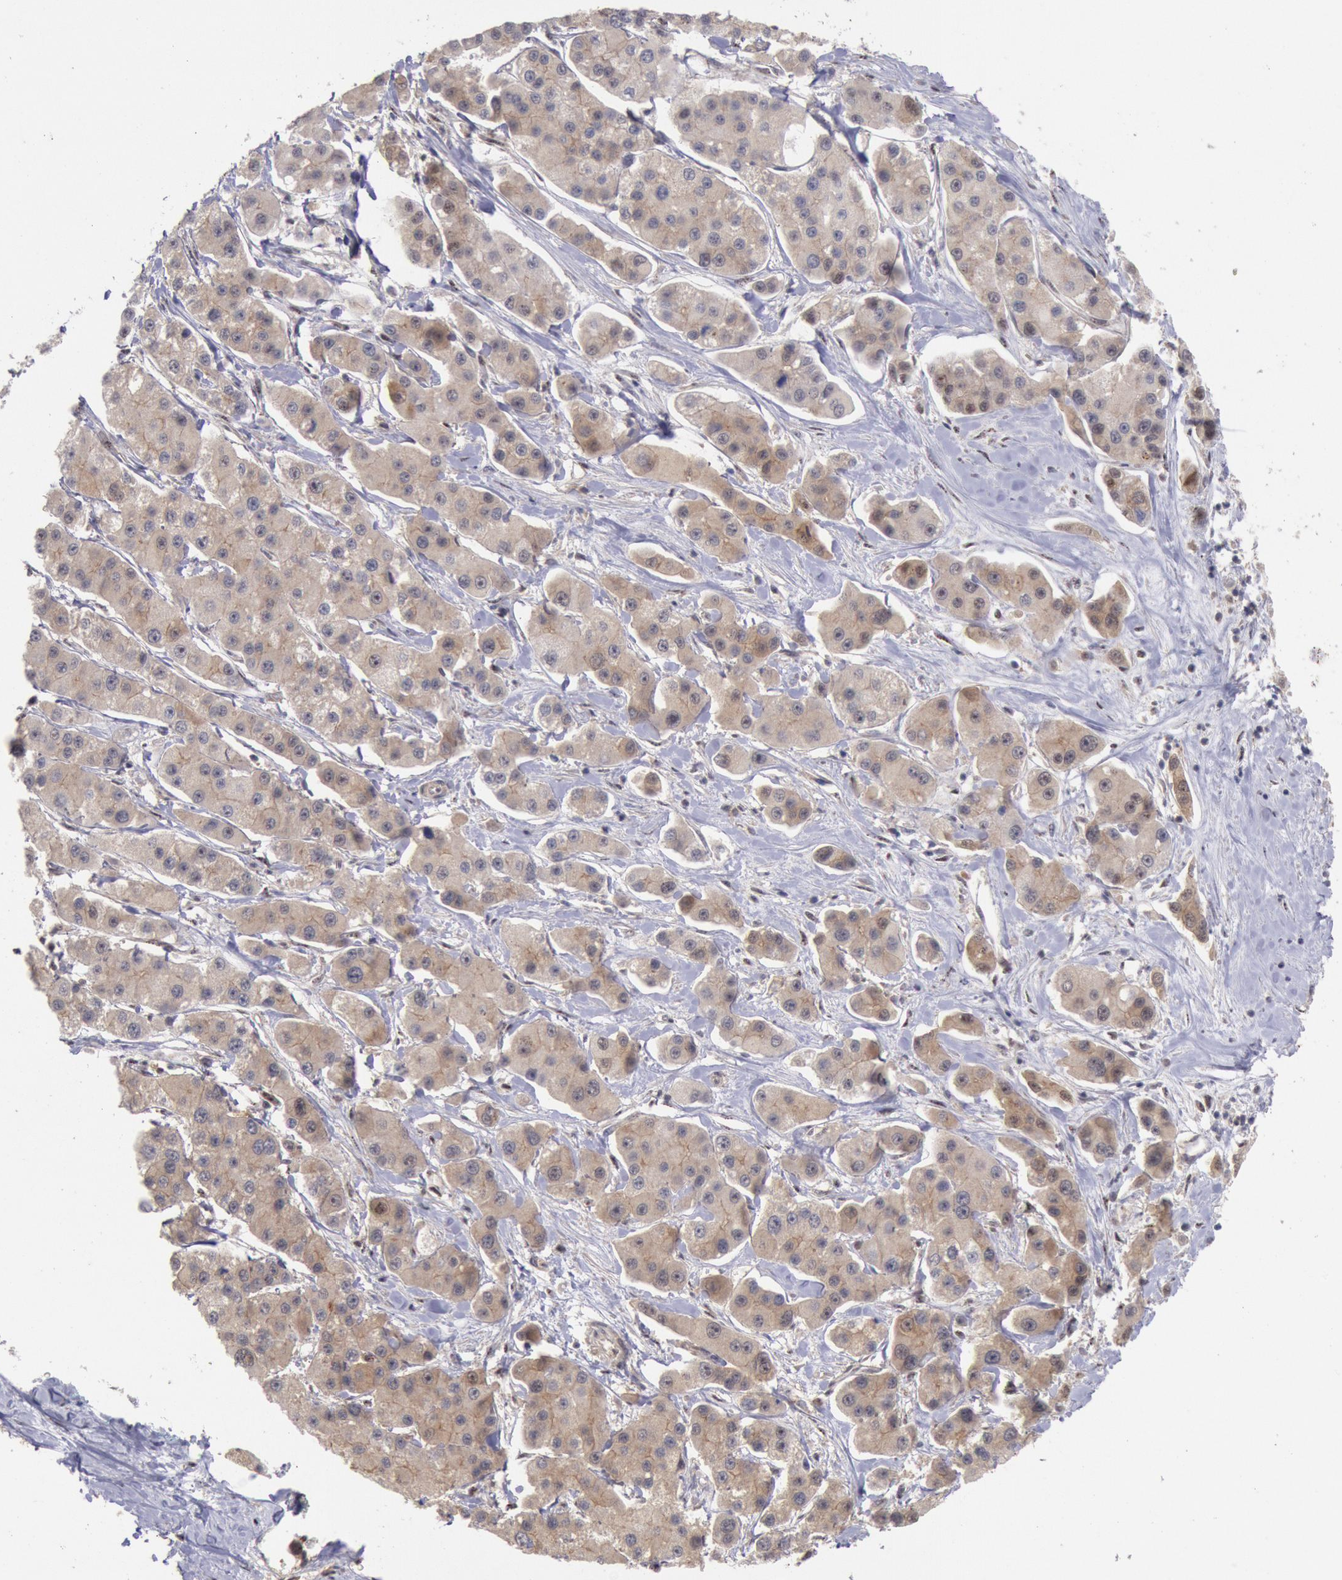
{"staining": {"intensity": "weak", "quantity": ">75%", "location": "cytoplasmic/membranous"}, "tissue": "liver cancer", "cell_type": "Tumor cells", "image_type": "cancer", "snomed": [{"axis": "morphology", "description": "Carcinoma, Hepatocellular, NOS"}, {"axis": "topography", "description": "Liver"}], "caption": "A low amount of weak cytoplasmic/membranous positivity is present in about >75% of tumor cells in liver cancer tissue.", "gene": "STX17", "patient": {"sex": "female", "age": 85}}